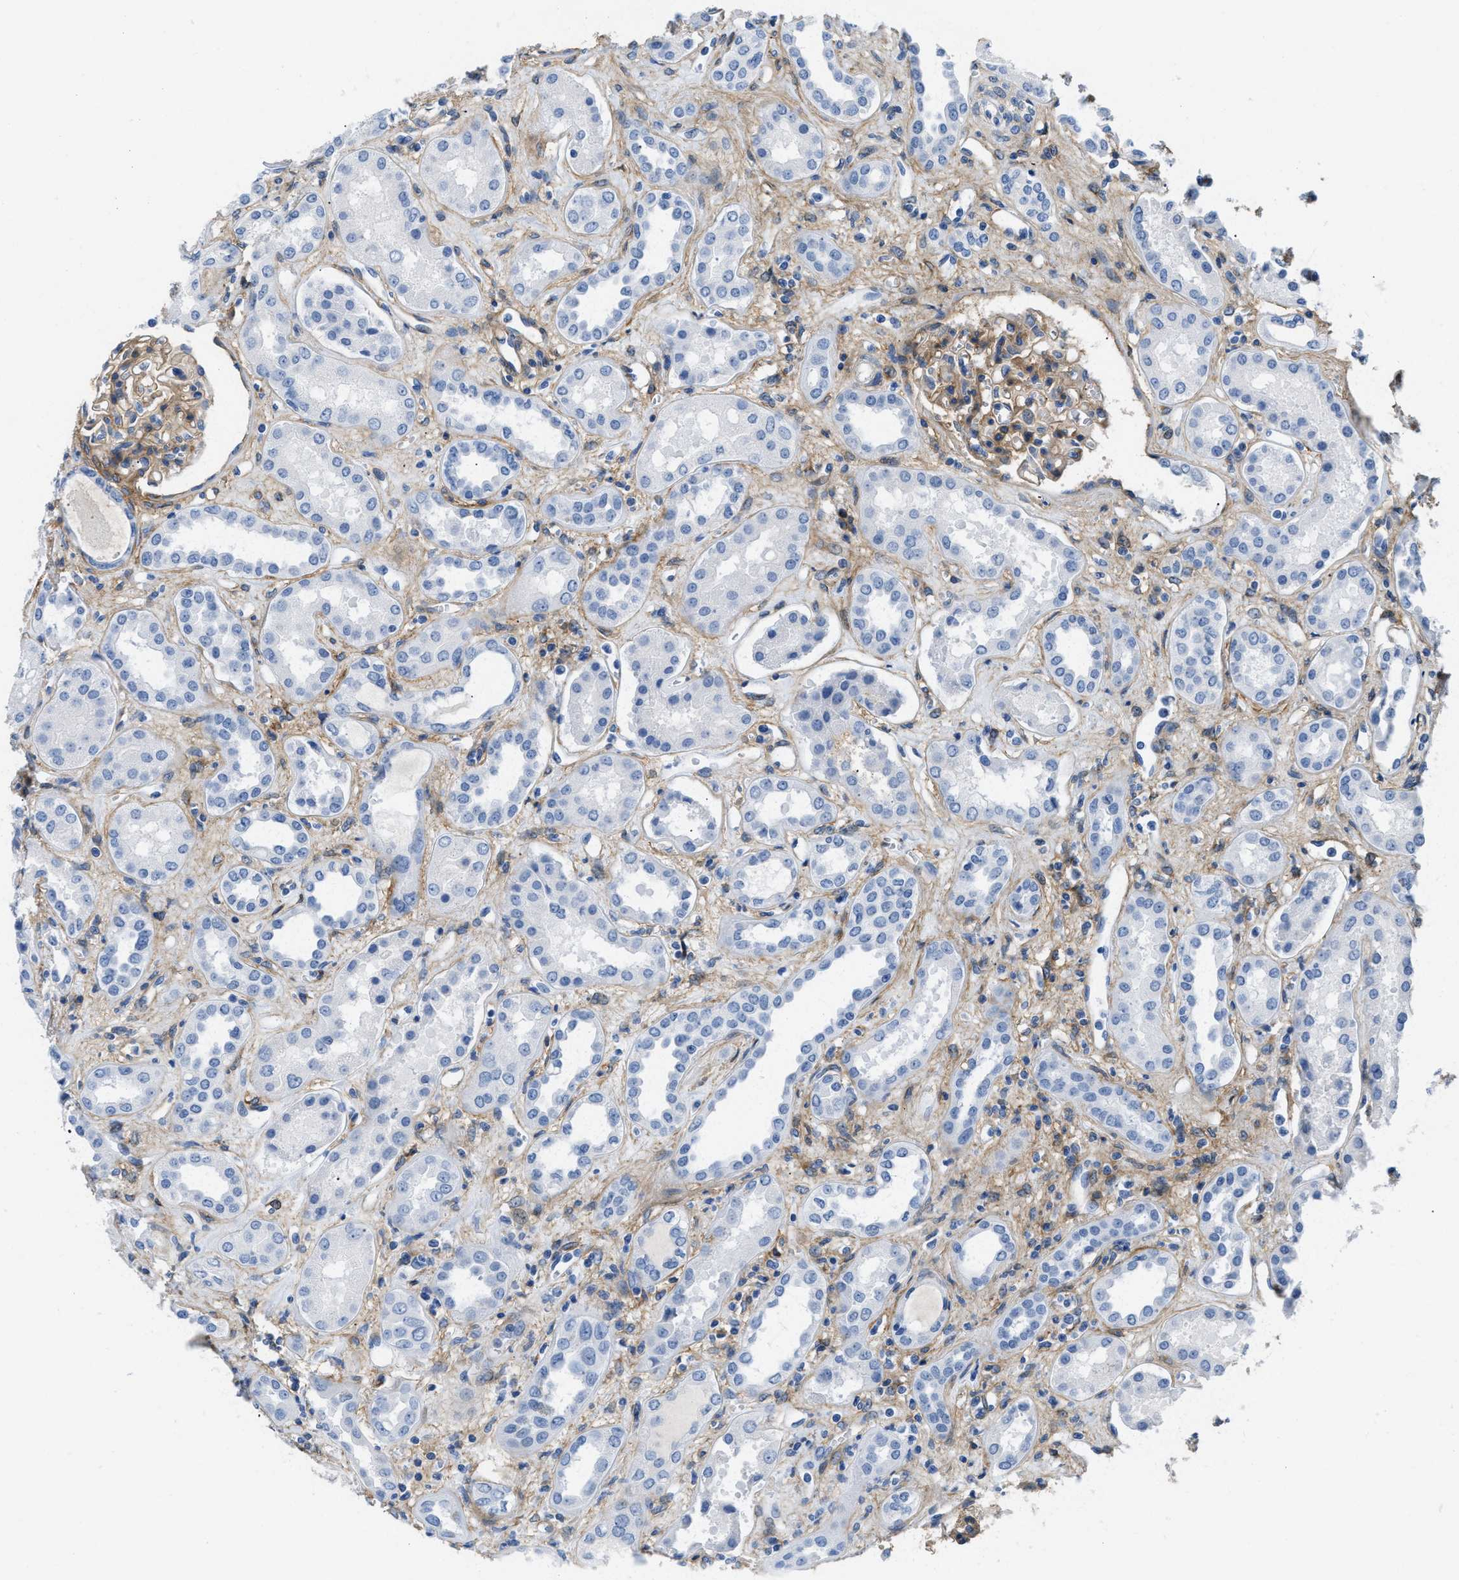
{"staining": {"intensity": "moderate", "quantity": "25%-75%", "location": "cytoplasmic/membranous"}, "tissue": "kidney", "cell_type": "Cells in glomeruli", "image_type": "normal", "snomed": [{"axis": "morphology", "description": "Normal tissue, NOS"}, {"axis": "topography", "description": "Kidney"}], "caption": "IHC micrograph of unremarkable human kidney stained for a protein (brown), which displays medium levels of moderate cytoplasmic/membranous expression in approximately 25%-75% of cells in glomeruli.", "gene": "PDGFRB", "patient": {"sex": "male", "age": 59}}